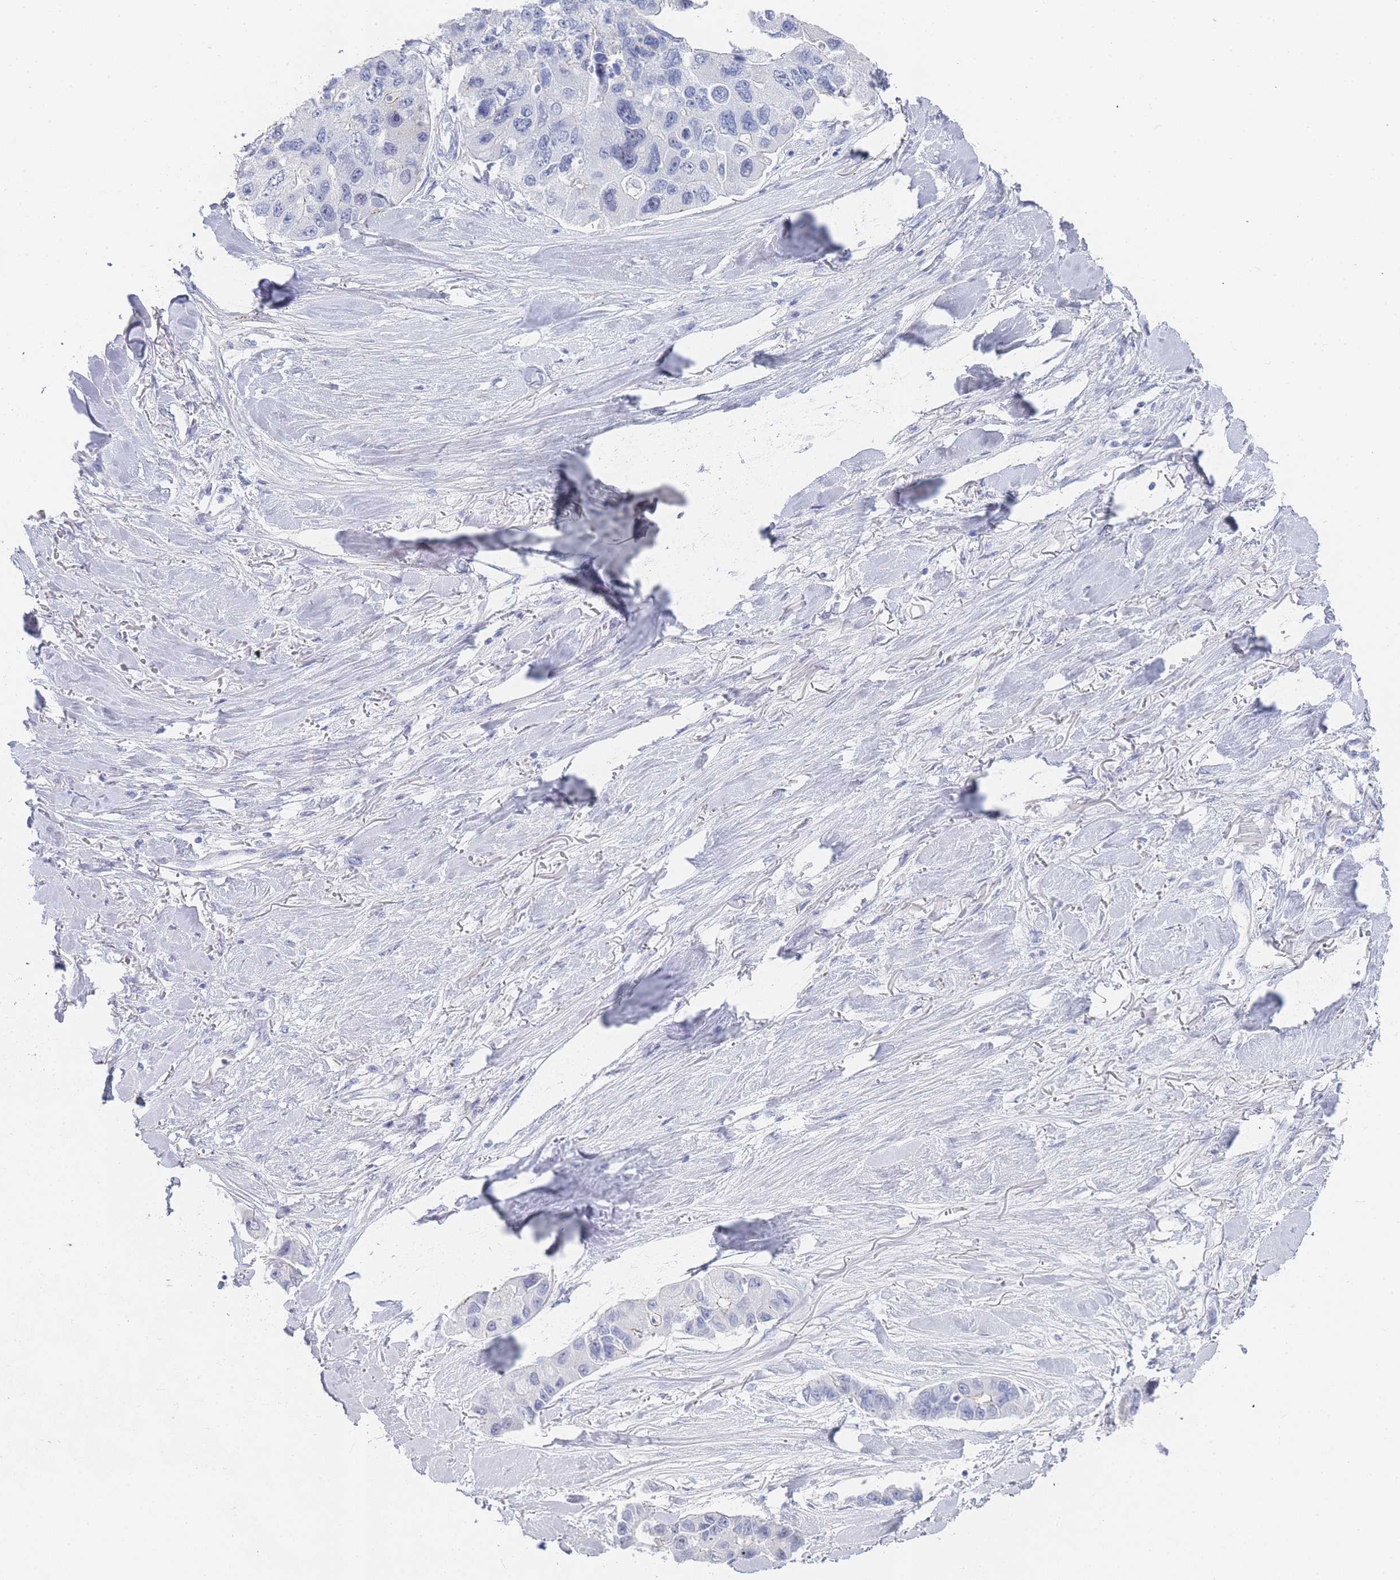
{"staining": {"intensity": "negative", "quantity": "none", "location": "none"}, "tissue": "lung cancer", "cell_type": "Tumor cells", "image_type": "cancer", "snomed": [{"axis": "morphology", "description": "Adenocarcinoma, NOS"}, {"axis": "topography", "description": "Lung"}], "caption": "The photomicrograph shows no significant expression in tumor cells of lung cancer (adenocarcinoma).", "gene": "IMPG1", "patient": {"sex": "female", "age": 54}}